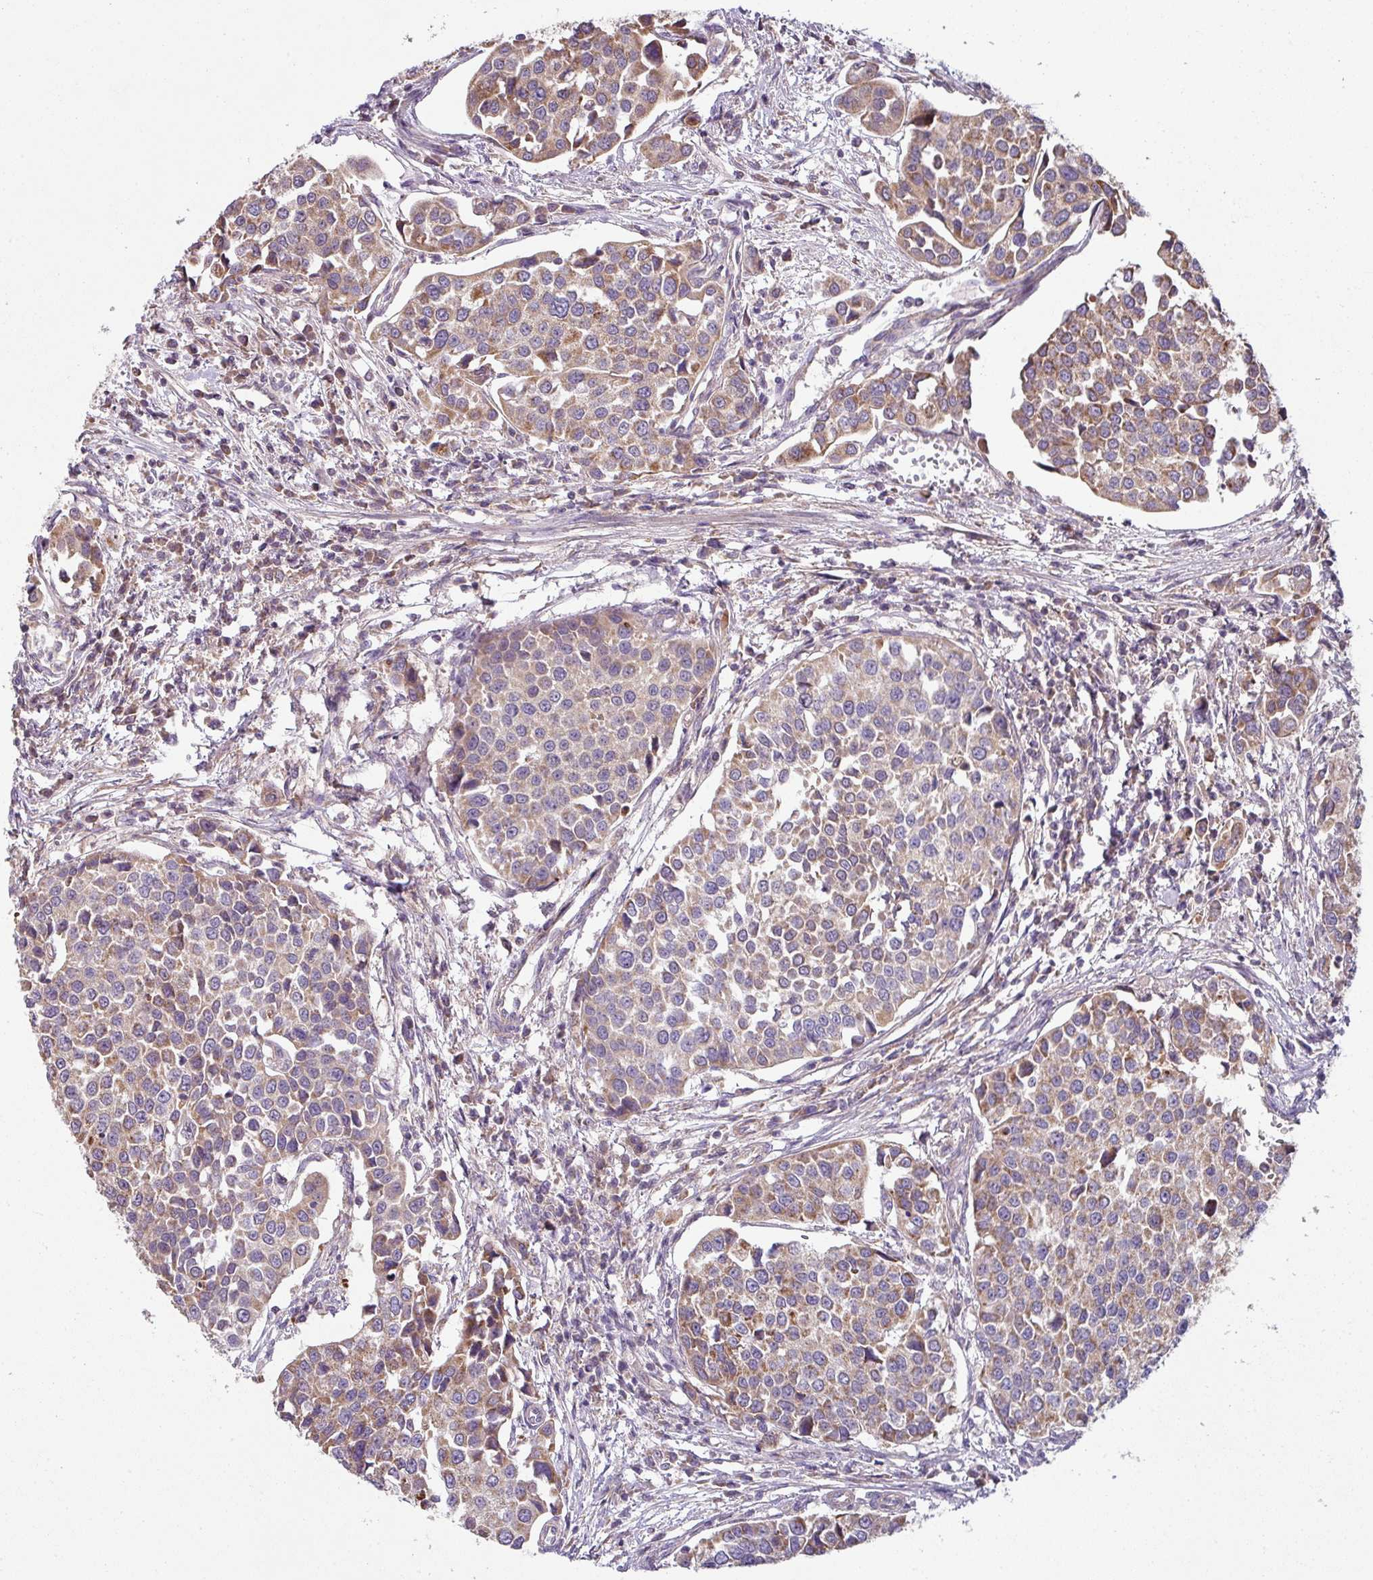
{"staining": {"intensity": "moderate", "quantity": ">75%", "location": "cytoplasmic/membranous"}, "tissue": "urothelial cancer", "cell_type": "Tumor cells", "image_type": "cancer", "snomed": [{"axis": "morphology", "description": "Urothelial carcinoma, Low grade"}, {"axis": "topography", "description": "Urinary bladder"}], "caption": "Immunohistochemical staining of human urothelial cancer shows medium levels of moderate cytoplasmic/membranous positivity in about >75% of tumor cells.", "gene": "LRRC9", "patient": {"sex": "female", "age": 78}}